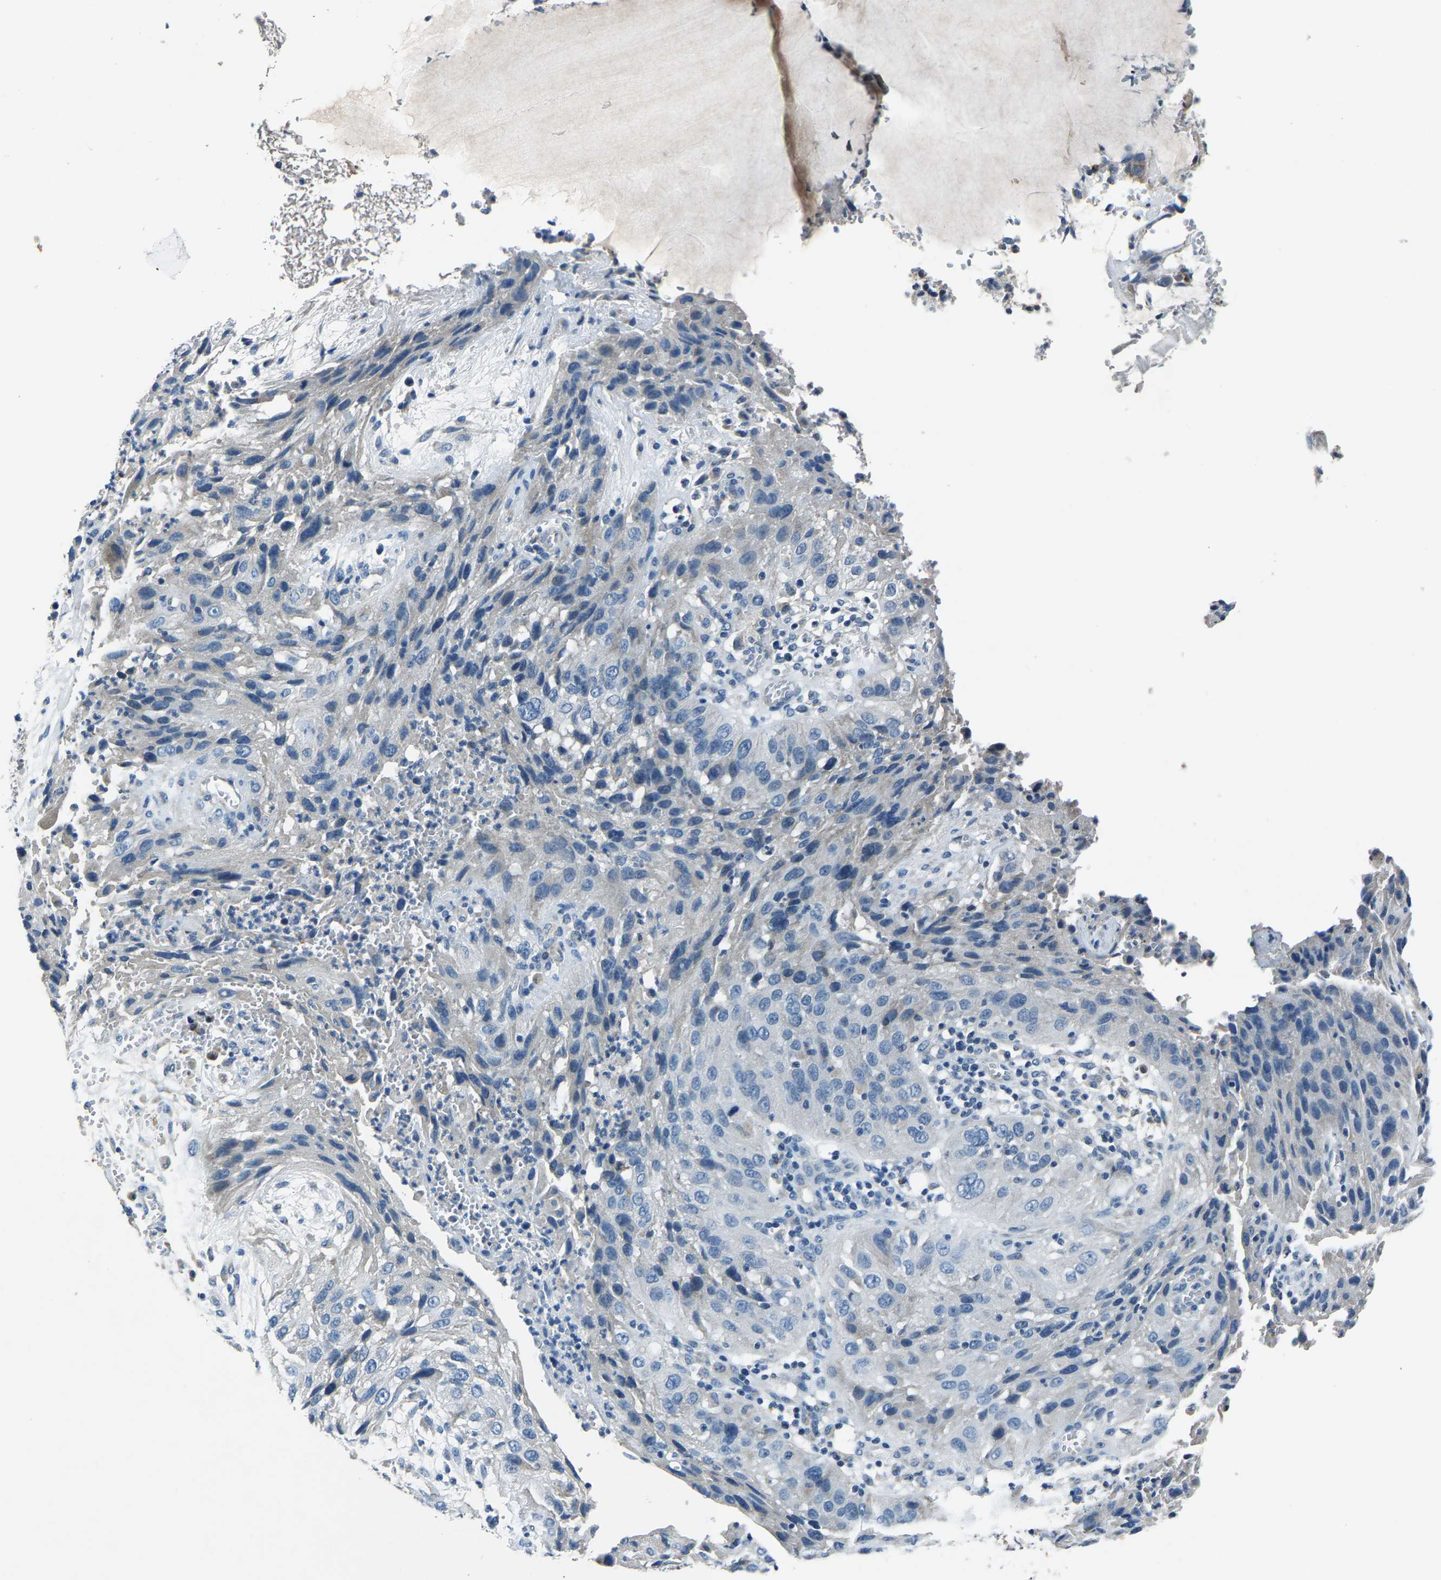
{"staining": {"intensity": "weak", "quantity": "<25%", "location": "cytoplasmic/membranous"}, "tissue": "cervical cancer", "cell_type": "Tumor cells", "image_type": "cancer", "snomed": [{"axis": "morphology", "description": "Squamous cell carcinoma, NOS"}, {"axis": "topography", "description": "Cervix"}], "caption": "Immunohistochemistry histopathology image of neoplastic tissue: cervical cancer stained with DAB (3,3'-diaminobenzidine) demonstrates no significant protein expression in tumor cells.", "gene": "ADAM2", "patient": {"sex": "female", "age": 32}}